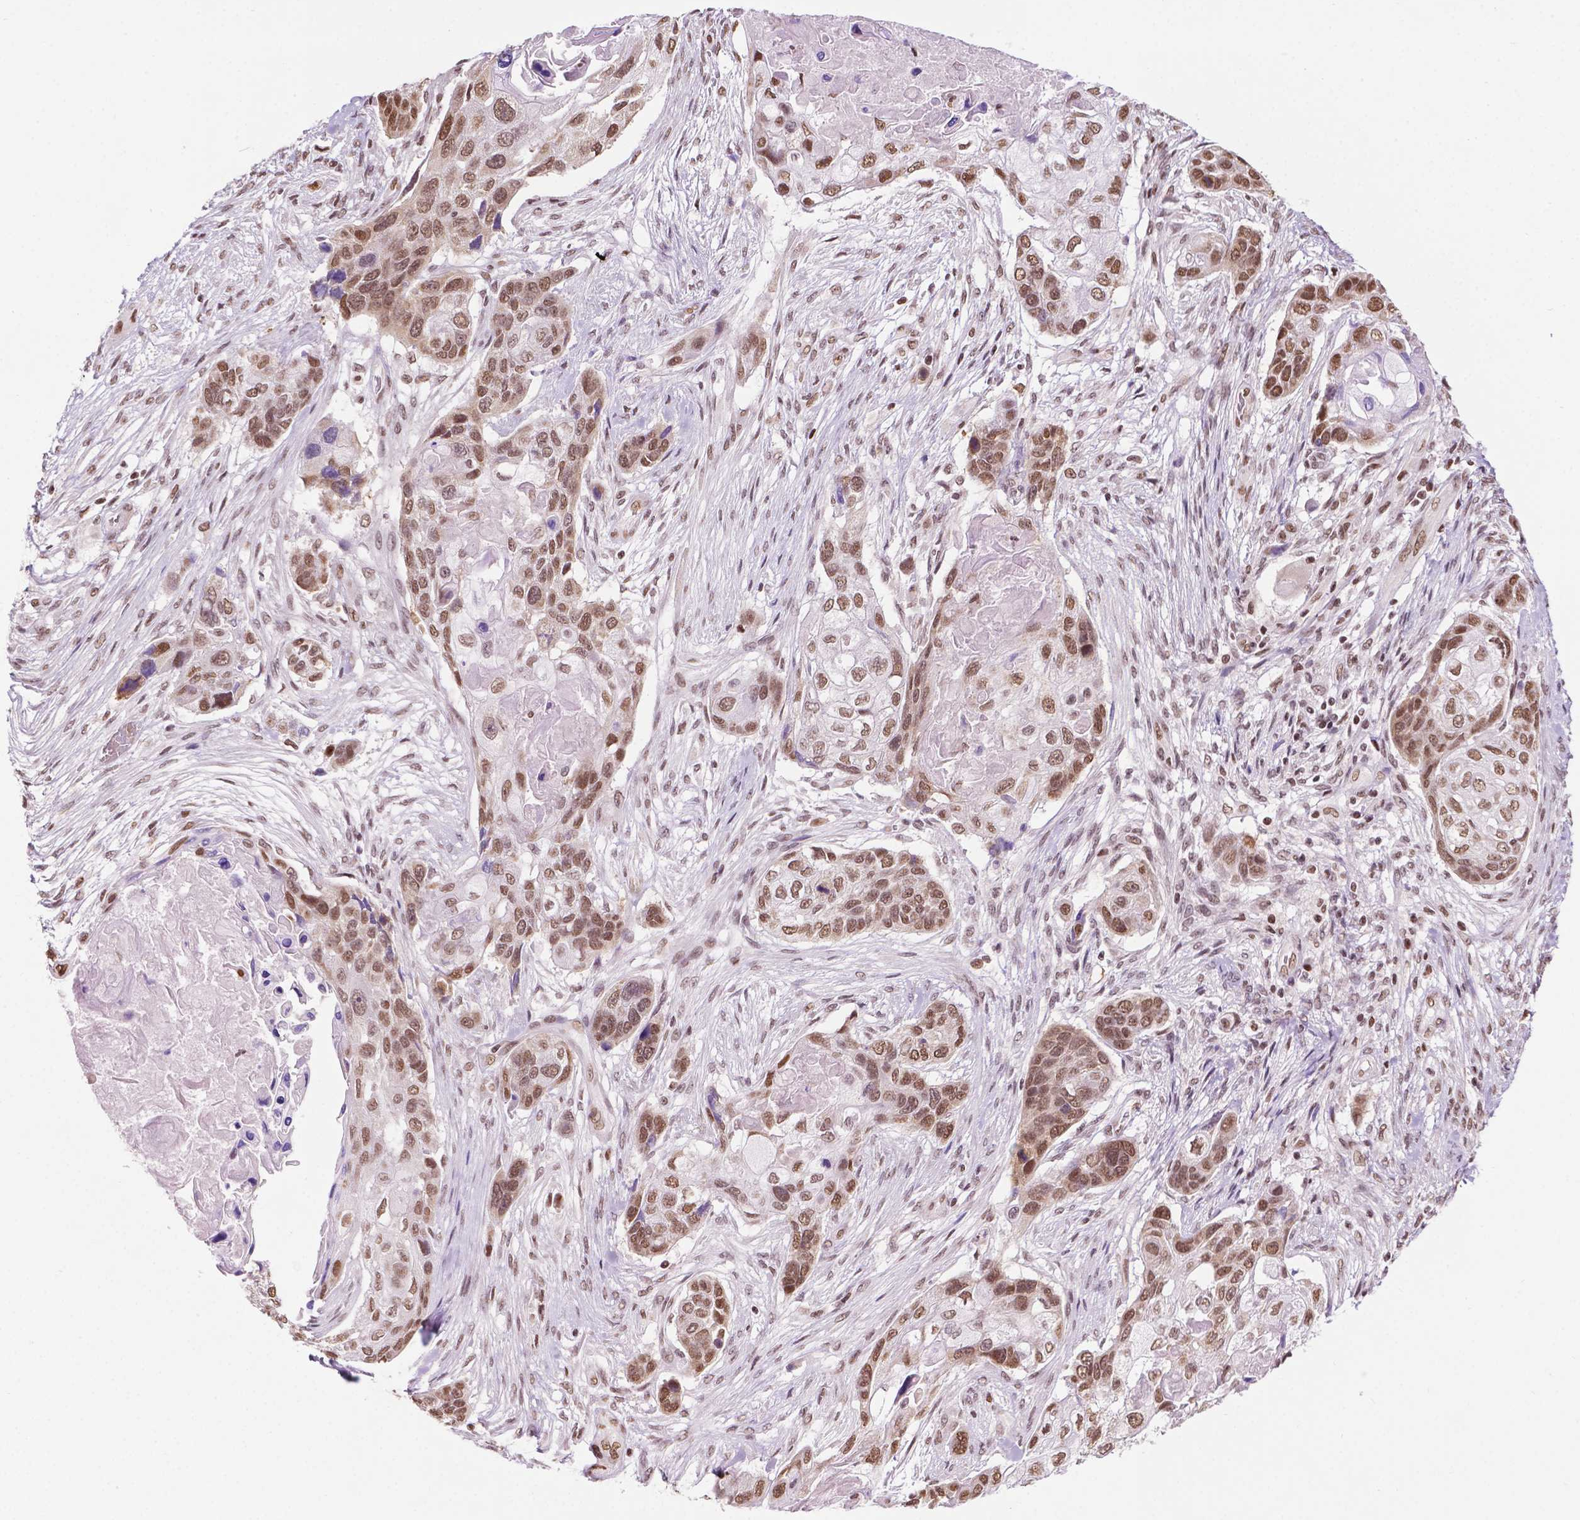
{"staining": {"intensity": "moderate", "quantity": ">75%", "location": "nuclear"}, "tissue": "lung cancer", "cell_type": "Tumor cells", "image_type": "cancer", "snomed": [{"axis": "morphology", "description": "Squamous cell carcinoma, NOS"}, {"axis": "topography", "description": "Lung"}], "caption": "Squamous cell carcinoma (lung) tissue exhibits moderate nuclear positivity in approximately >75% of tumor cells", "gene": "COL23A1", "patient": {"sex": "male", "age": 69}}